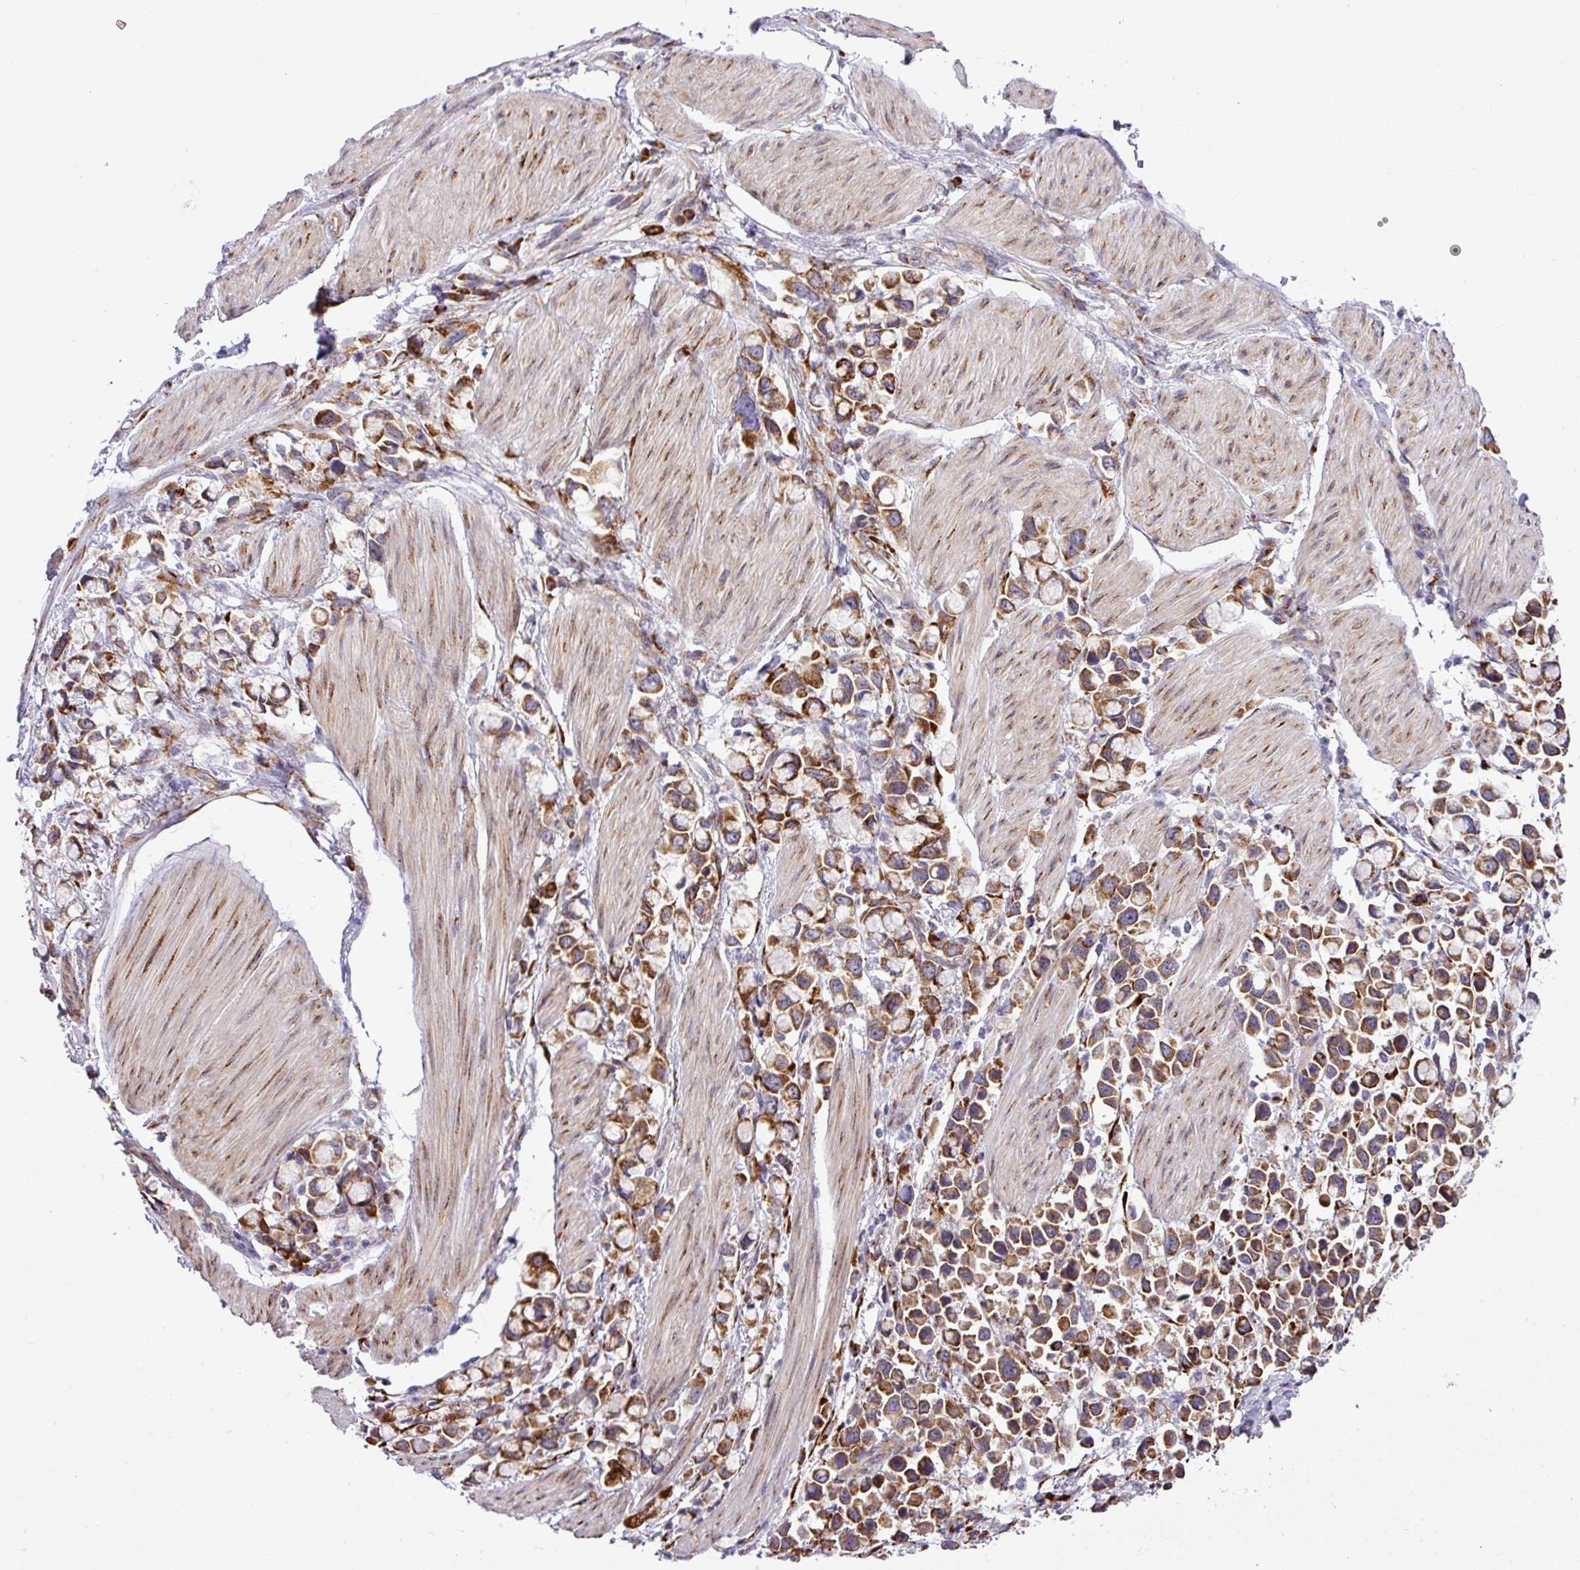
{"staining": {"intensity": "strong", "quantity": ">75%", "location": "cytoplasmic/membranous"}, "tissue": "stomach cancer", "cell_type": "Tumor cells", "image_type": "cancer", "snomed": [{"axis": "morphology", "description": "Adenocarcinoma, NOS"}, {"axis": "topography", "description": "Stomach"}], "caption": "Protein expression by IHC demonstrates strong cytoplasmic/membranous expression in approximately >75% of tumor cells in adenocarcinoma (stomach). (DAB IHC with brightfield microscopy, high magnification).", "gene": "CFAP97", "patient": {"sex": "female", "age": 81}}